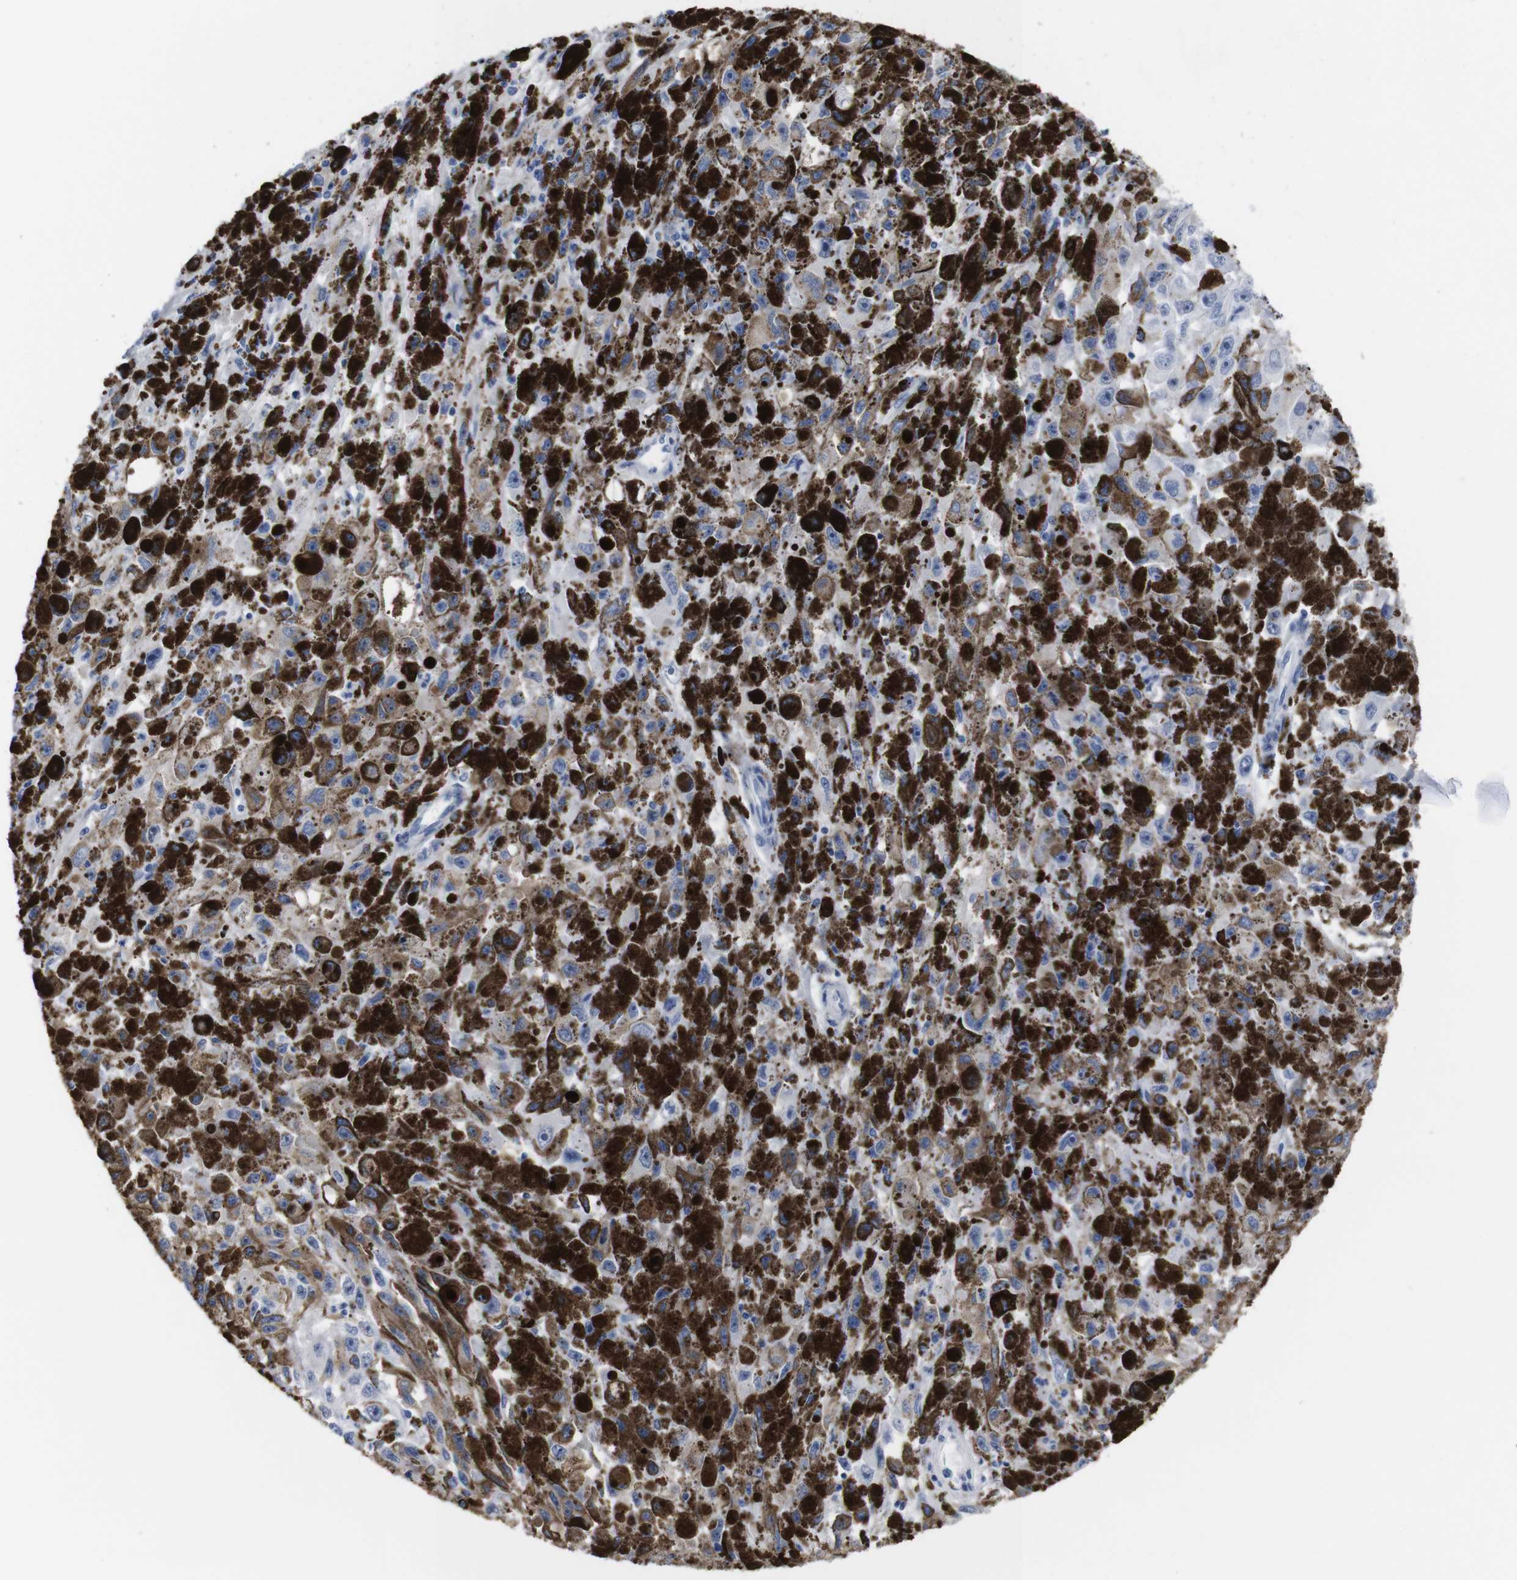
{"staining": {"intensity": "negative", "quantity": "none", "location": "none"}, "tissue": "melanoma", "cell_type": "Tumor cells", "image_type": "cancer", "snomed": [{"axis": "morphology", "description": "Malignant melanoma, NOS"}, {"axis": "topography", "description": "Skin"}], "caption": "Immunohistochemical staining of malignant melanoma reveals no significant positivity in tumor cells.", "gene": "LRRC55", "patient": {"sex": "female", "age": 104}}